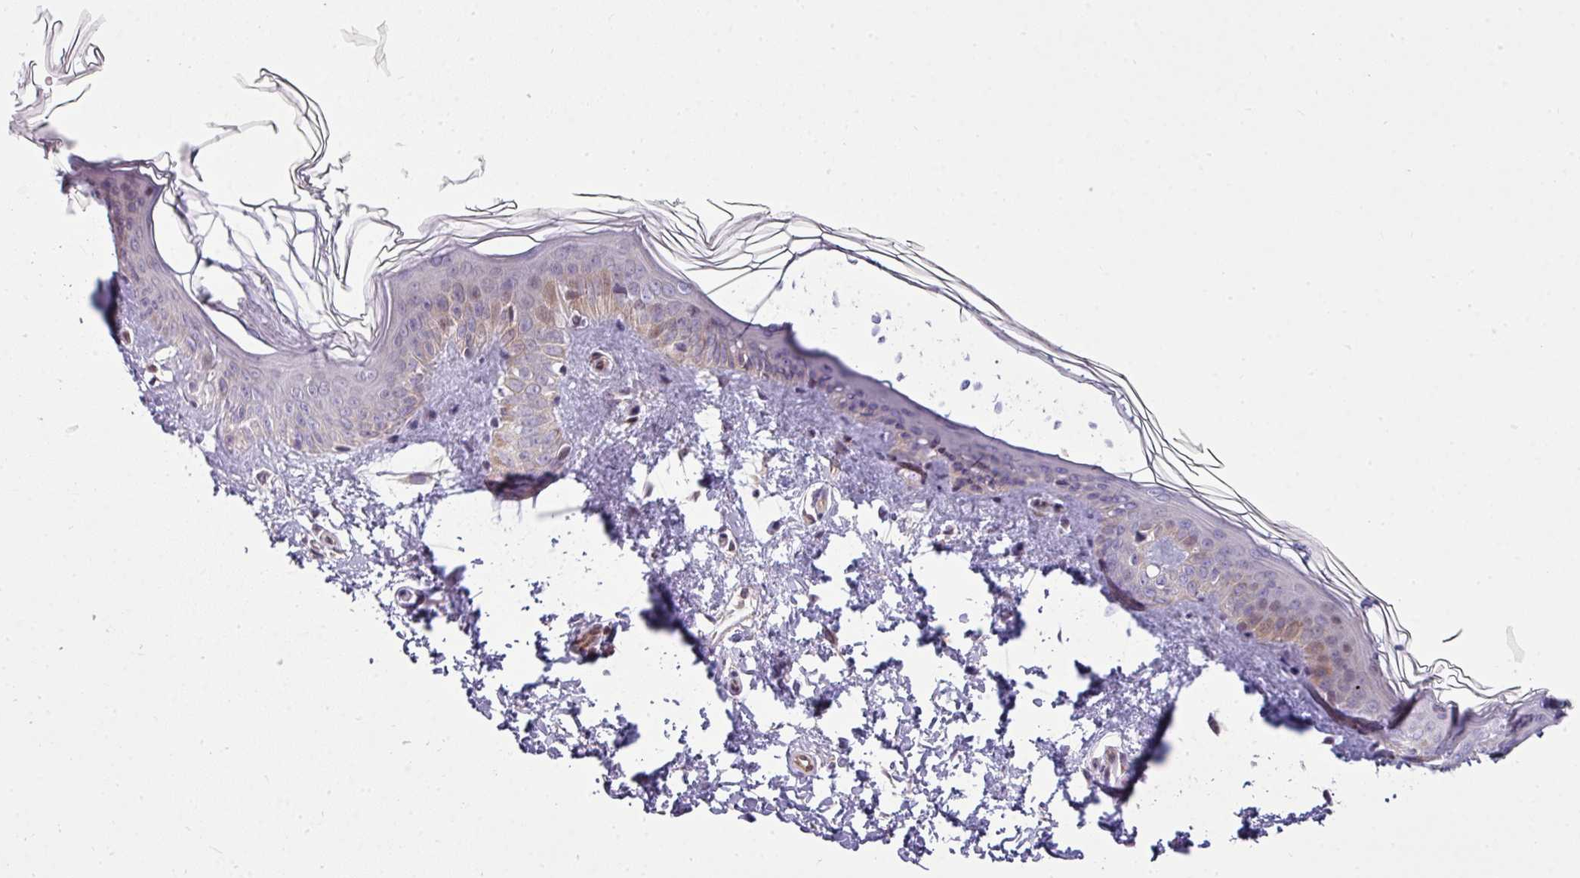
{"staining": {"intensity": "moderate", "quantity": ">75%", "location": "cytoplasmic/membranous"}, "tissue": "skin", "cell_type": "Fibroblasts", "image_type": "normal", "snomed": [{"axis": "morphology", "description": "Normal tissue, NOS"}, {"axis": "topography", "description": "Skin"}], "caption": "A high-resolution micrograph shows immunohistochemistry staining of normal skin, which shows moderate cytoplasmic/membranous staining in about >75% of fibroblasts.", "gene": "STAT5A", "patient": {"sex": "female", "age": 41}}